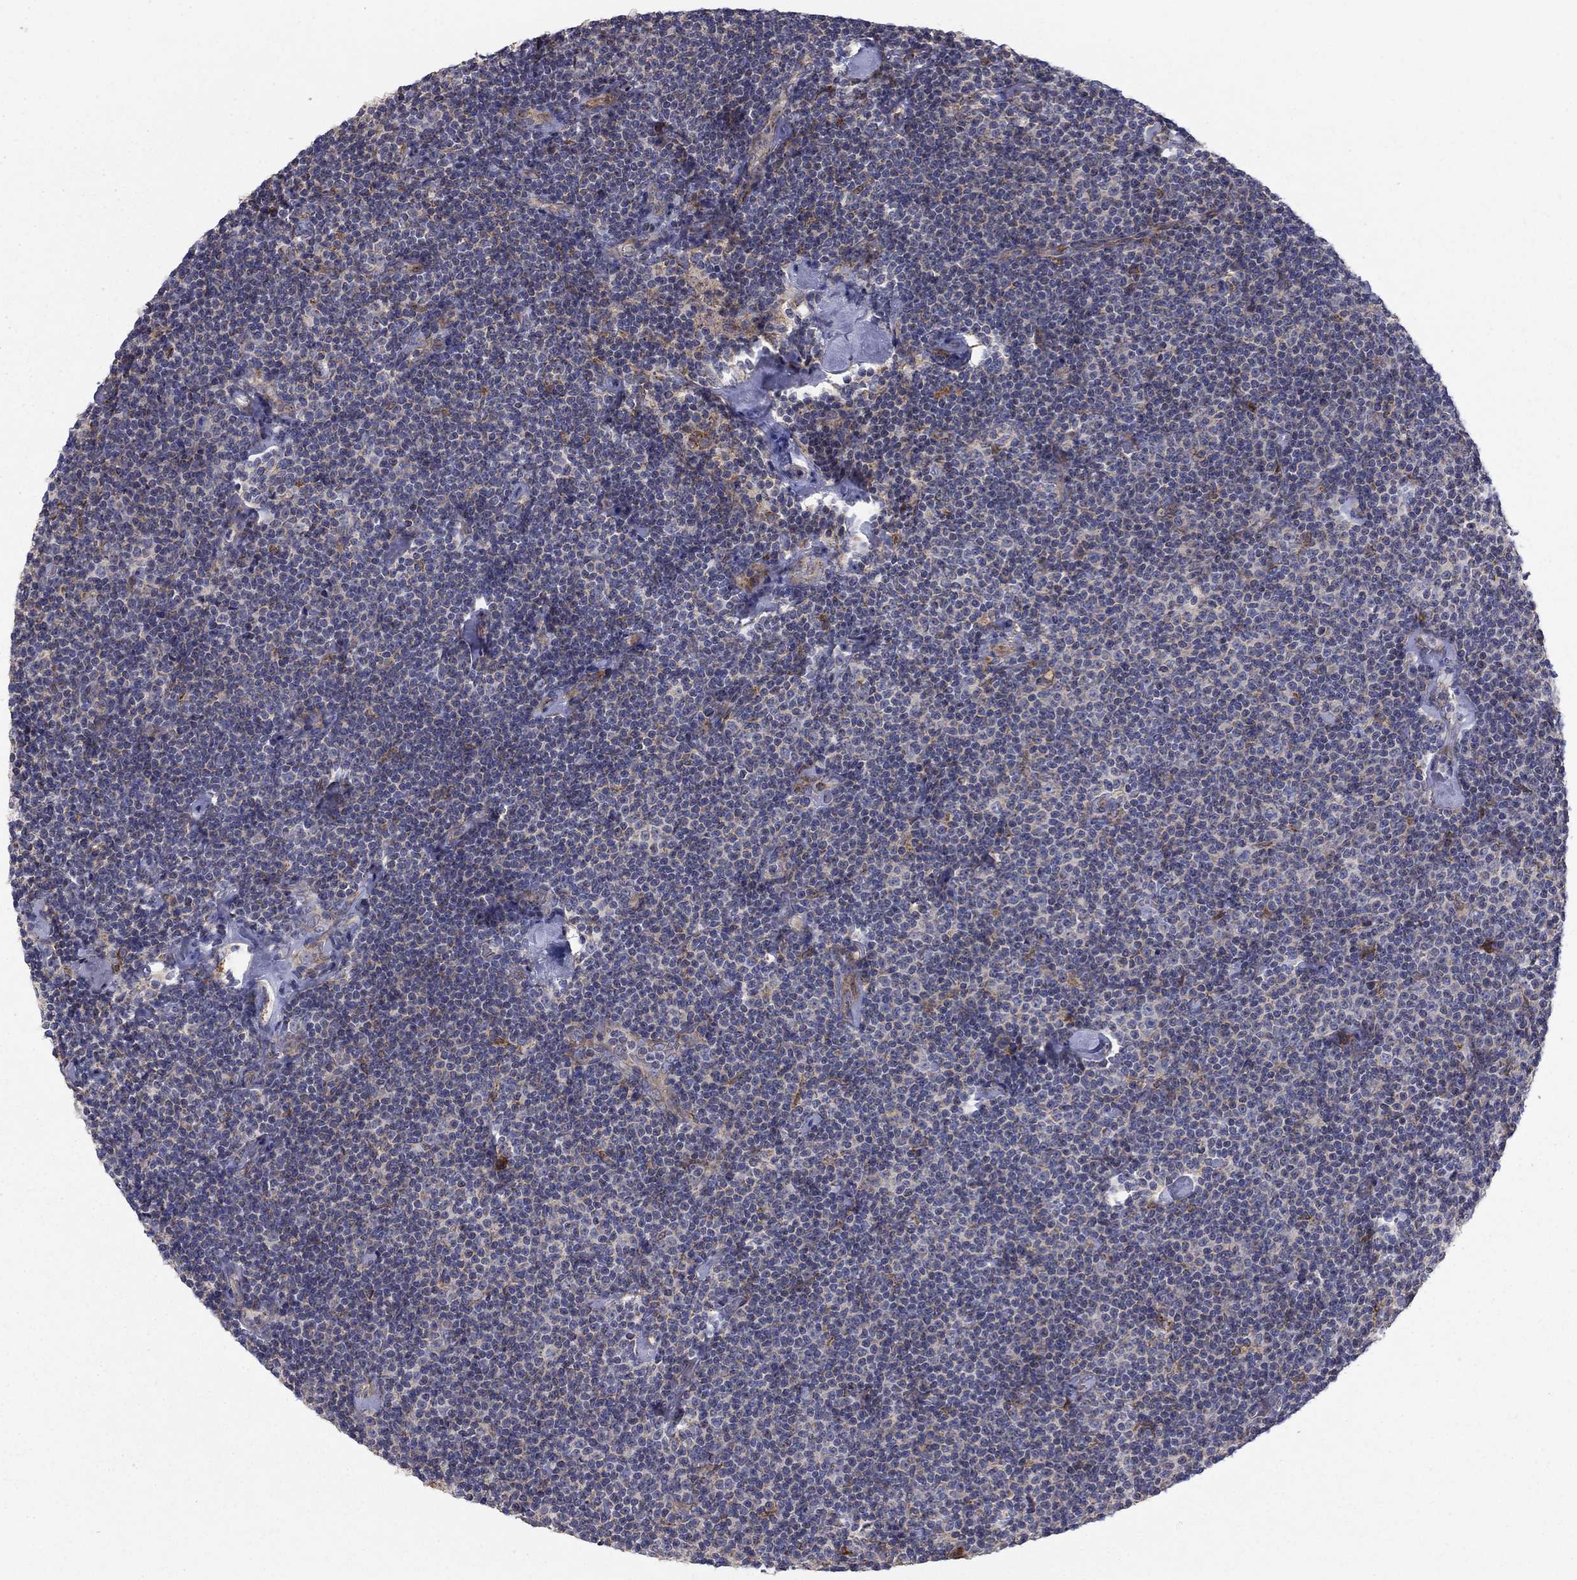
{"staining": {"intensity": "negative", "quantity": "none", "location": "none"}, "tissue": "lymphoma", "cell_type": "Tumor cells", "image_type": "cancer", "snomed": [{"axis": "morphology", "description": "Malignant lymphoma, non-Hodgkin's type, Low grade"}, {"axis": "topography", "description": "Lymph node"}], "caption": "An image of lymphoma stained for a protein reveals no brown staining in tumor cells.", "gene": "MMAA", "patient": {"sex": "male", "age": 81}}